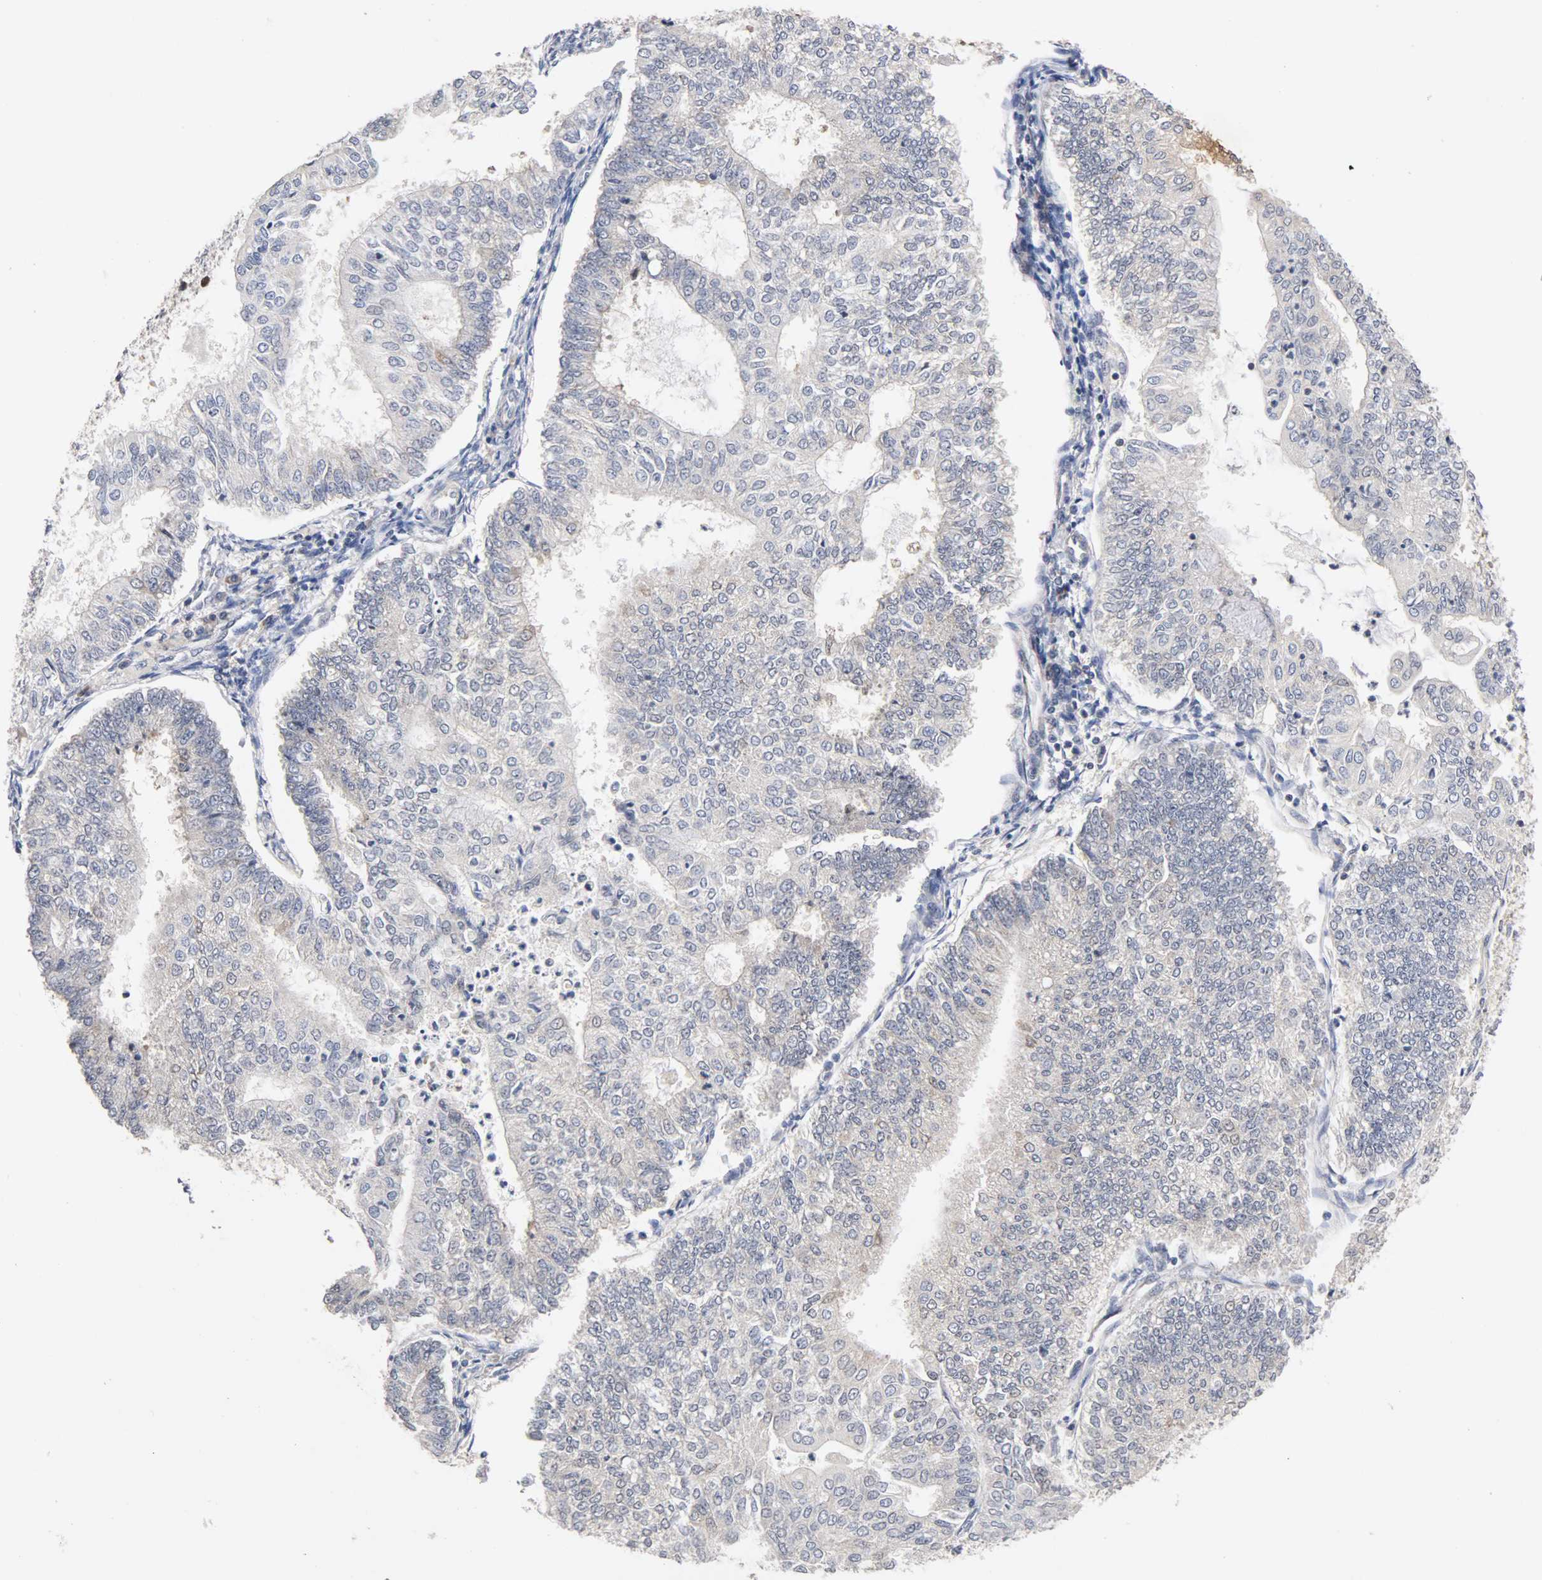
{"staining": {"intensity": "negative", "quantity": "none", "location": "none"}, "tissue": "endometrial cancer", "cell_type": "Tumor cells", "image_type": "cancer", "snomed": [{"axis": "morphology", "description": "Adenocarcinoma, NOS"}, {"axis": "topography", "description": "Endometrium"}], "caption": "An immunohistochemistry (IHC) histopathology image of endometrial adenocarcinoma is shown. There is no staining in tumor cells of endometrial adenocarcinoma.", "gene": "UBE2M", "patient": {"sex": "female", "age": 59}}